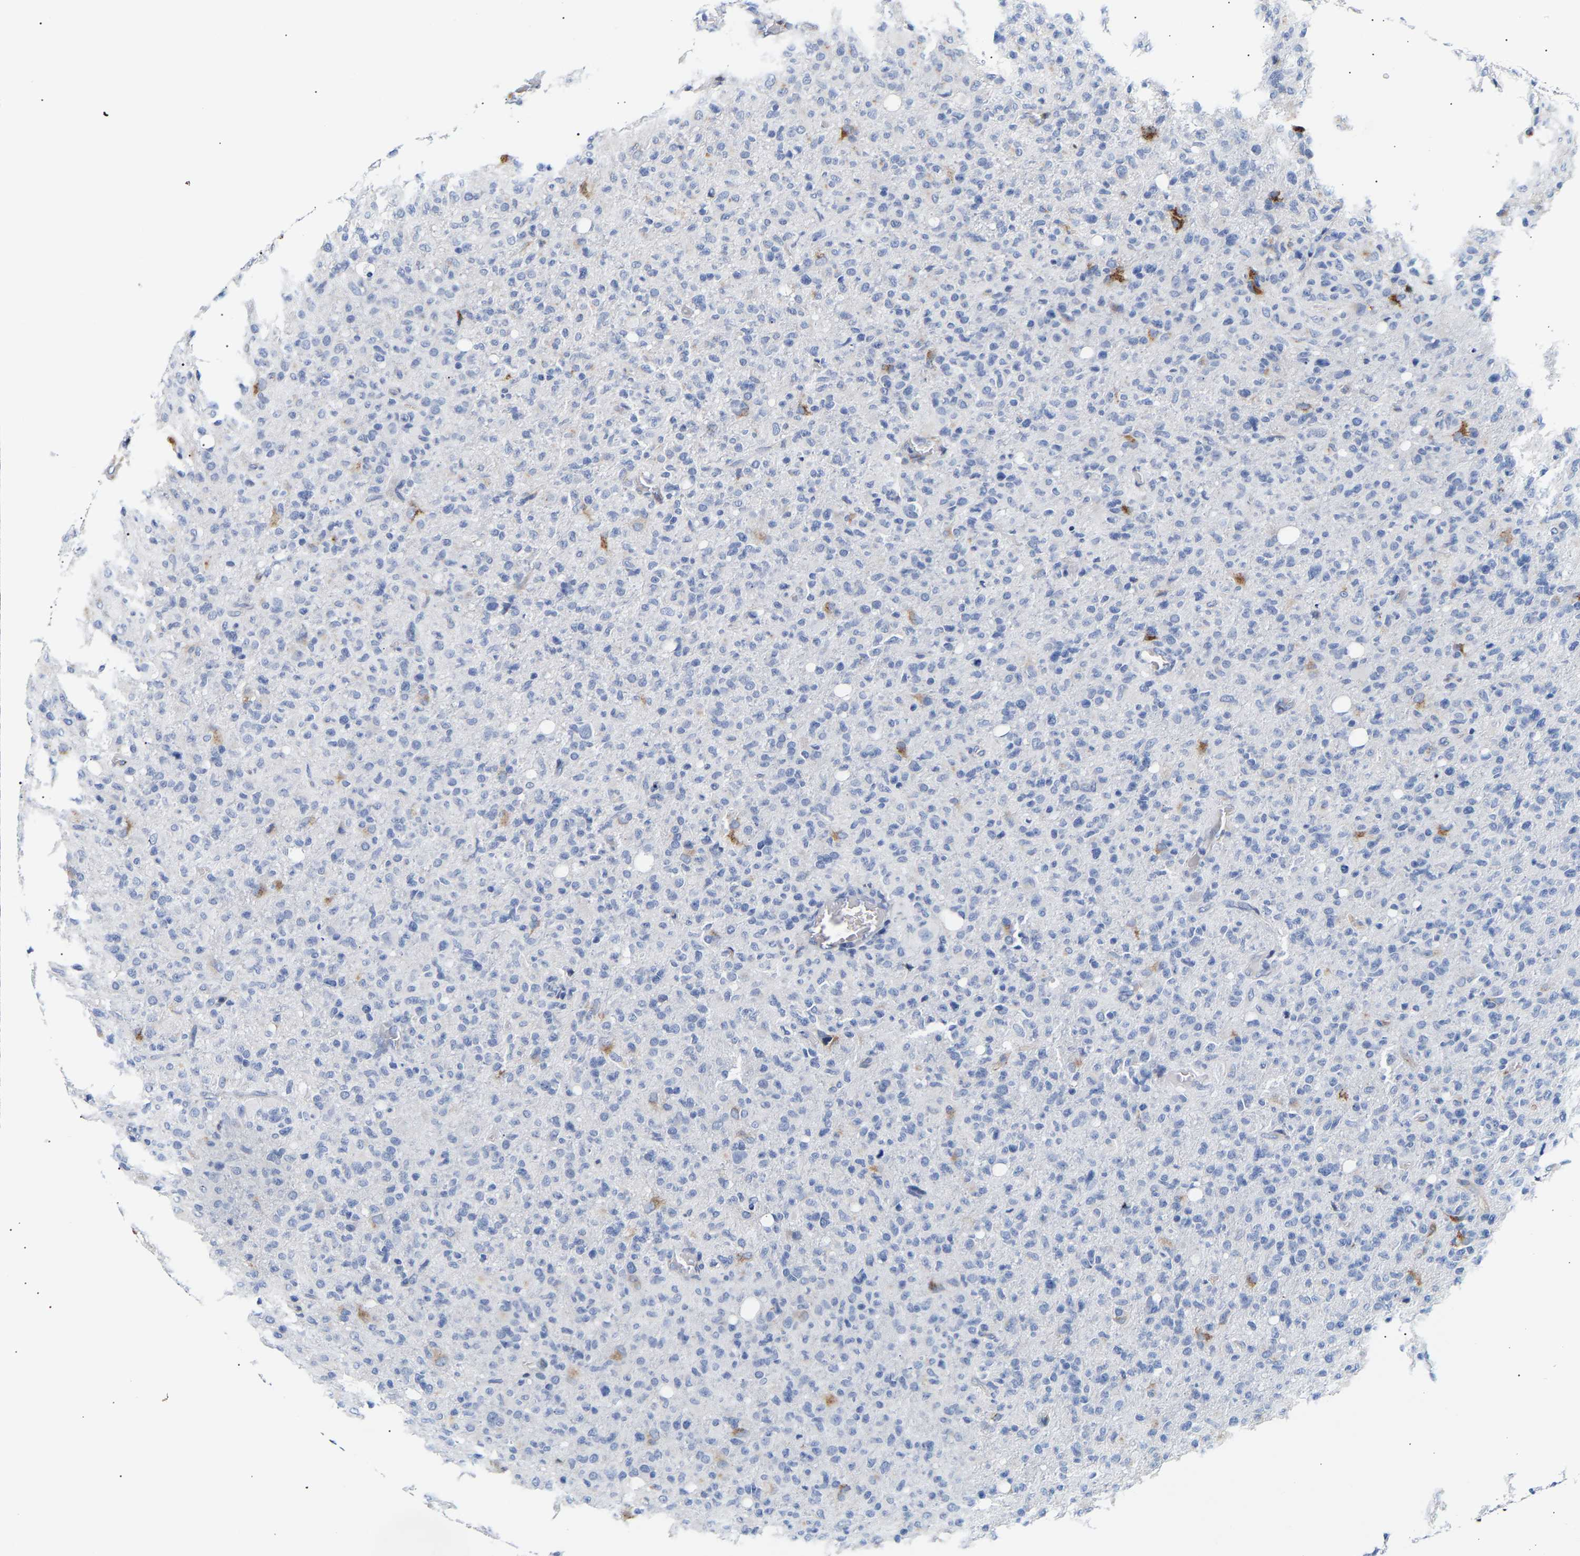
{"staining": {"intensity": "moderate", "quantity": "<25%", "location": "cytoplasmic/membranous"}, "tissue": "glioma", "cell_type": "Tumor cells", "image_type": "cancer", "snomed": [{"axis": "morphology", "description": "Glioma, malignant, High grade"}, {"axis": "topography", "description": "Brain"}], "caption": "IHC staining of high-grade glioma (malignant), which displays low levels of moderate cytoplasmic/membranous positivity in approximately <25% of tumor cells indicating moderate cytoplasmic/membranous protein positivity. The staining was performed using DAB (brown) for protein detection and nuclei were counterstained in hematoxylin (blue).", "gene": "IGFBP7", "patient": {"sex": "female", "age": 57}}